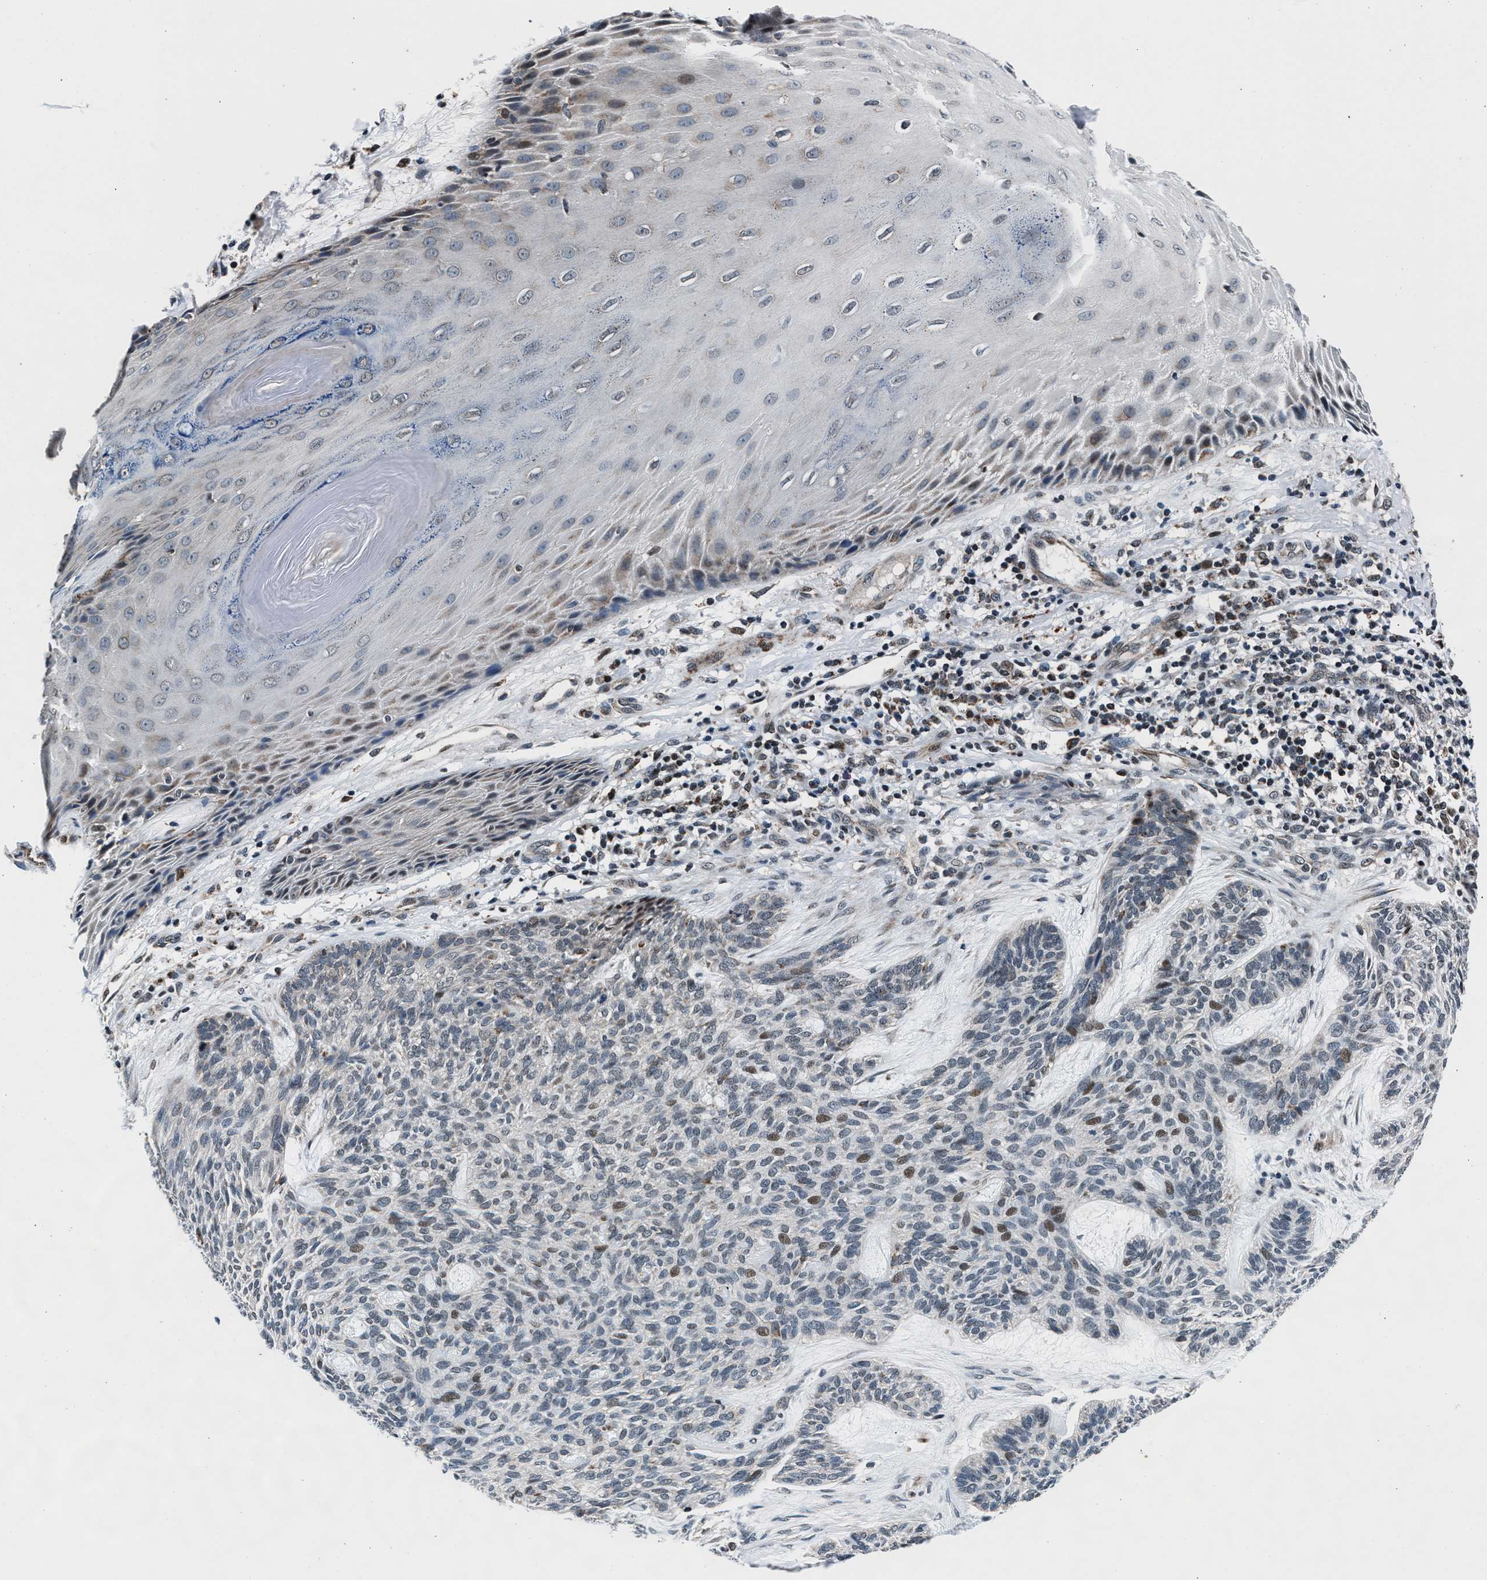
{"staining": {"intensity": "moderate", "quantity": "<25%", "location": "nuclear"}, "tissue": "skin cancer", "cell_type": "Tumor cells", "image_type": "cancer", "snomed": [{"axis": "morphology", "description": "Basal cell carcinoma"}, {"axis": "topography", "description": "Skin"}], "caption": "Tumor cells demonstrate moderate nuclear positivity in approximately <25% of cells in skin cancer (basal cell carcinoma).", "gene": "PRRC2B", "patient": {"sex": "male", "age": 55}}